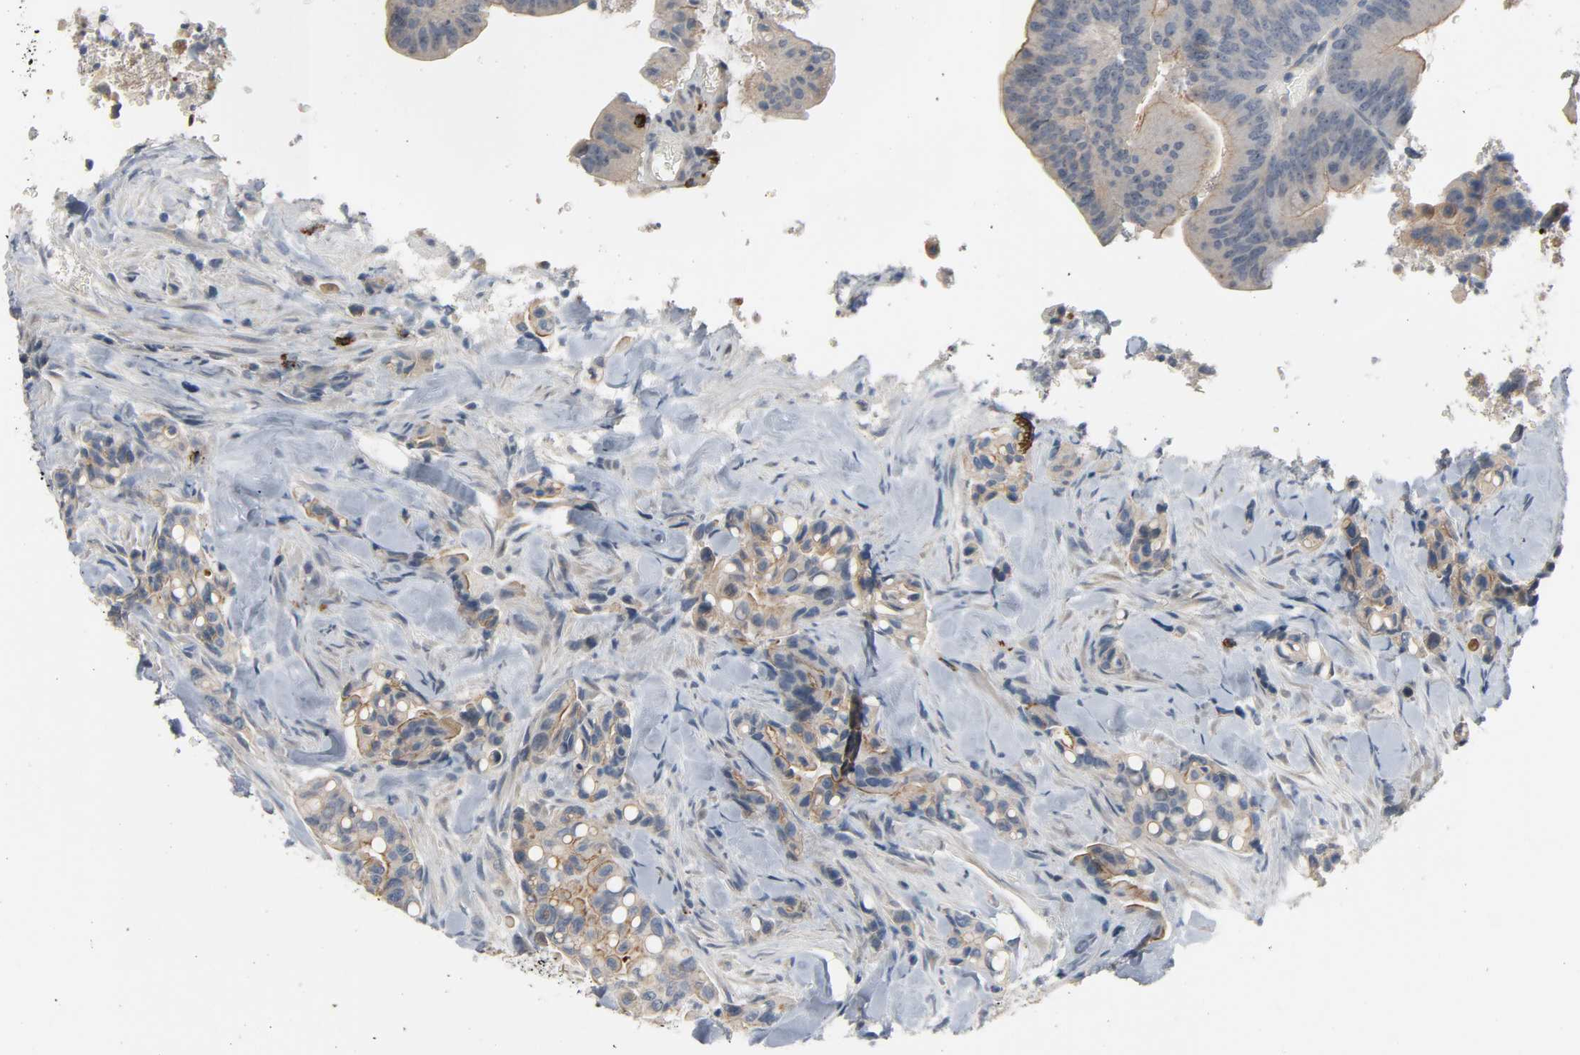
{"staining": {"intensity": "weak", "quantity": ">75%", "location": "cytoplasmic/membranous"}, "tissue": "colorectal cancer", "cell_type": "Tumor cells", "image_type": "cancer", "snomed": [{"axis": "morphology", "description": "Normal tissue, NOS"}, {"axis": "morphology", "description": "Adenocarcinoma, NOS"}, {"axis": "topography", "description": "Colon"}], "caption": "Colorectal adenocarcinoma stained for a protein exhibits weak cytoplasmic/membranous positivity in tumor cells.", "gene": "LIMCH1", "patient": {"sex": "male", "age": 82}}